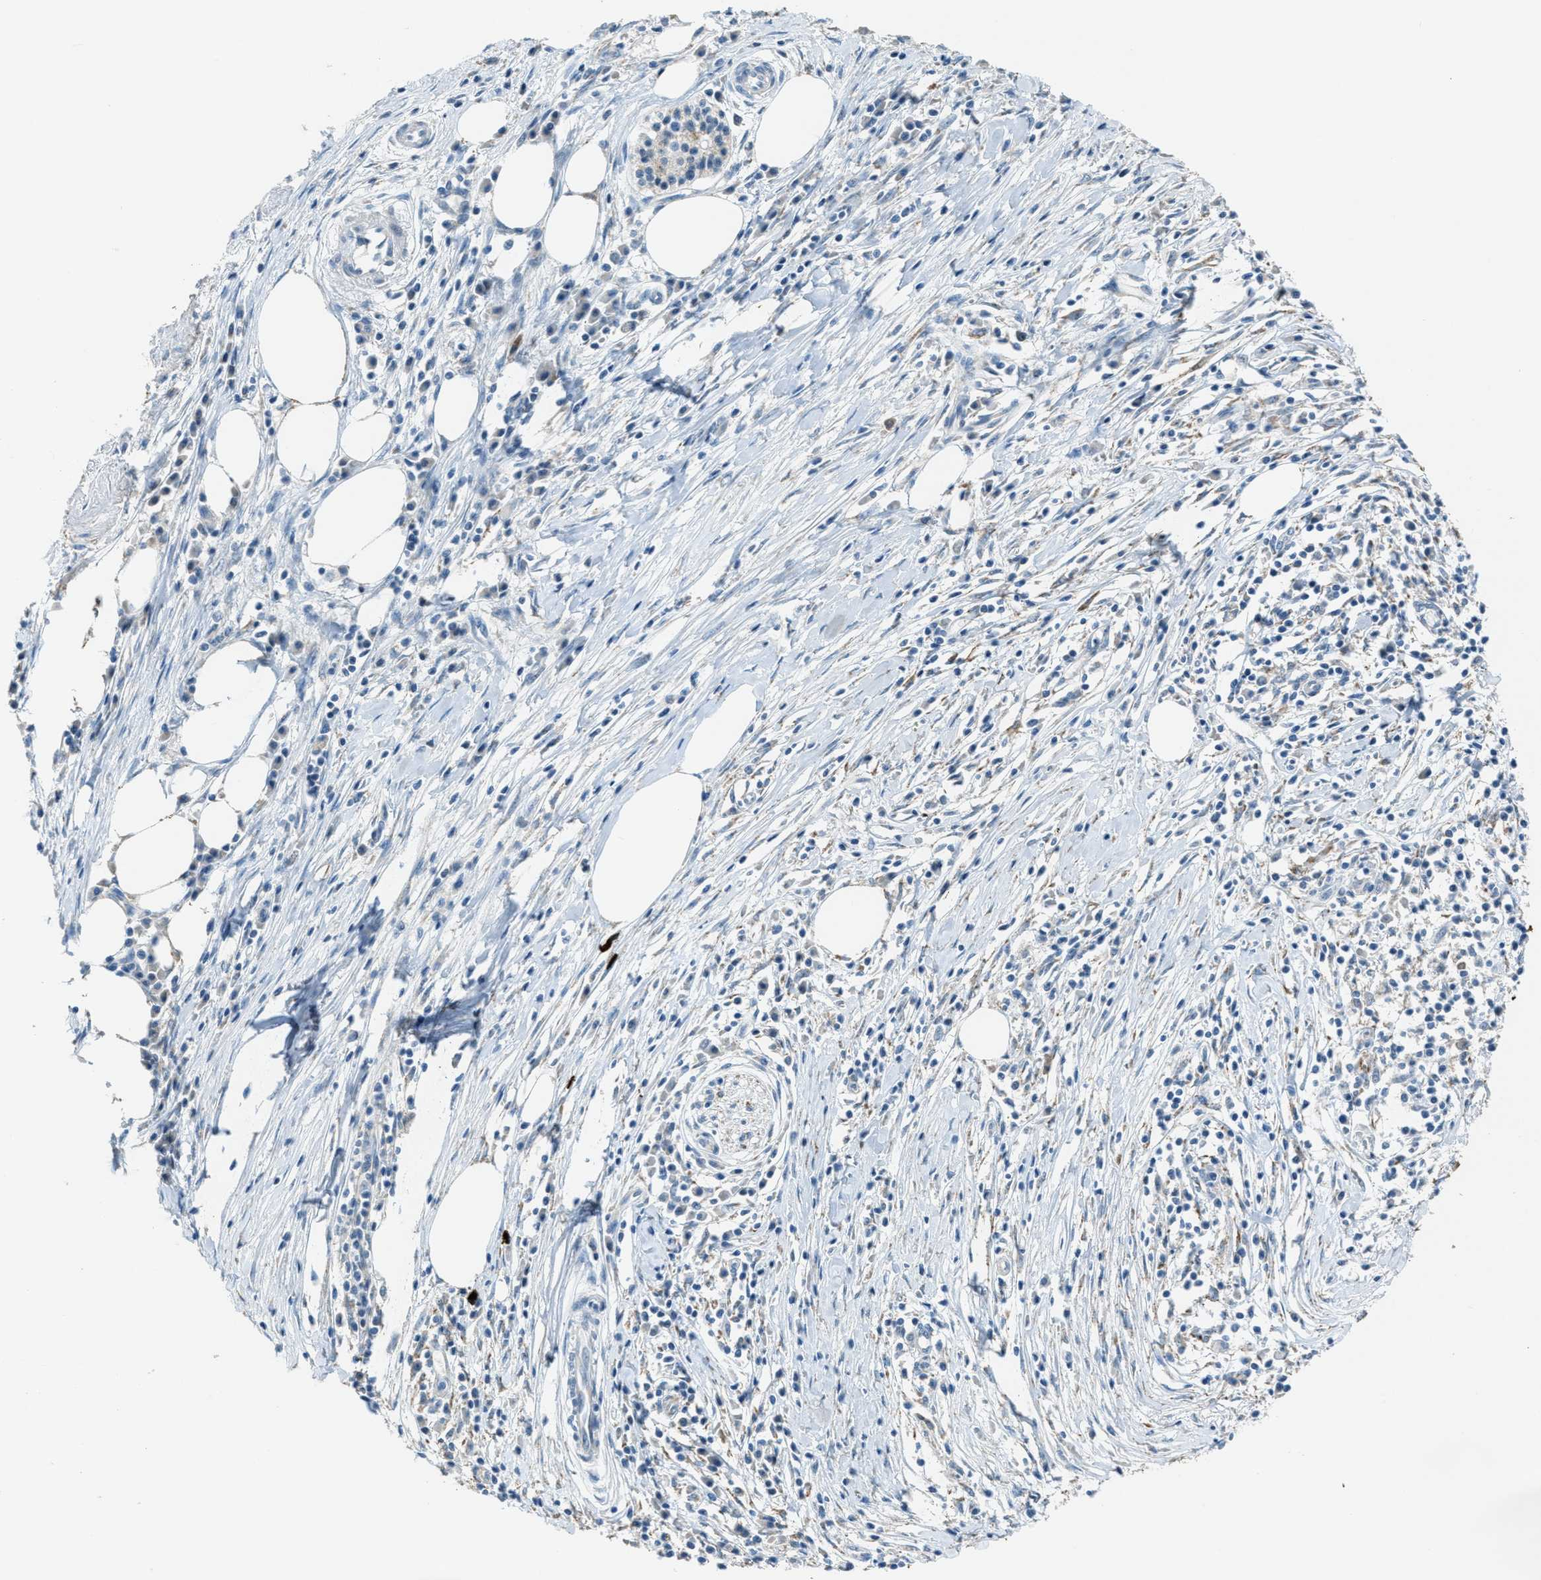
{"staining": {"intensity": "negative", "quantity": "none", "location": "none"}, "tissue": "pancreatic cancer", "cell_type": "Tumor cells", "image_type": "cancer", "snomed": [{"axis": "morphology", "description": "Adenocarcinoma, NOS"}, {"axis": "topography", "description": "Pancreas"}], "caption": "High power microscopy micrograph of an immunohistochemistry (IHC) micrograph of pancreatic cancer (adenocarcinoma), revealing no significant staining in tumor cells.", "gene": "CDON", "patient": {"sex": "female", "age": 70}}